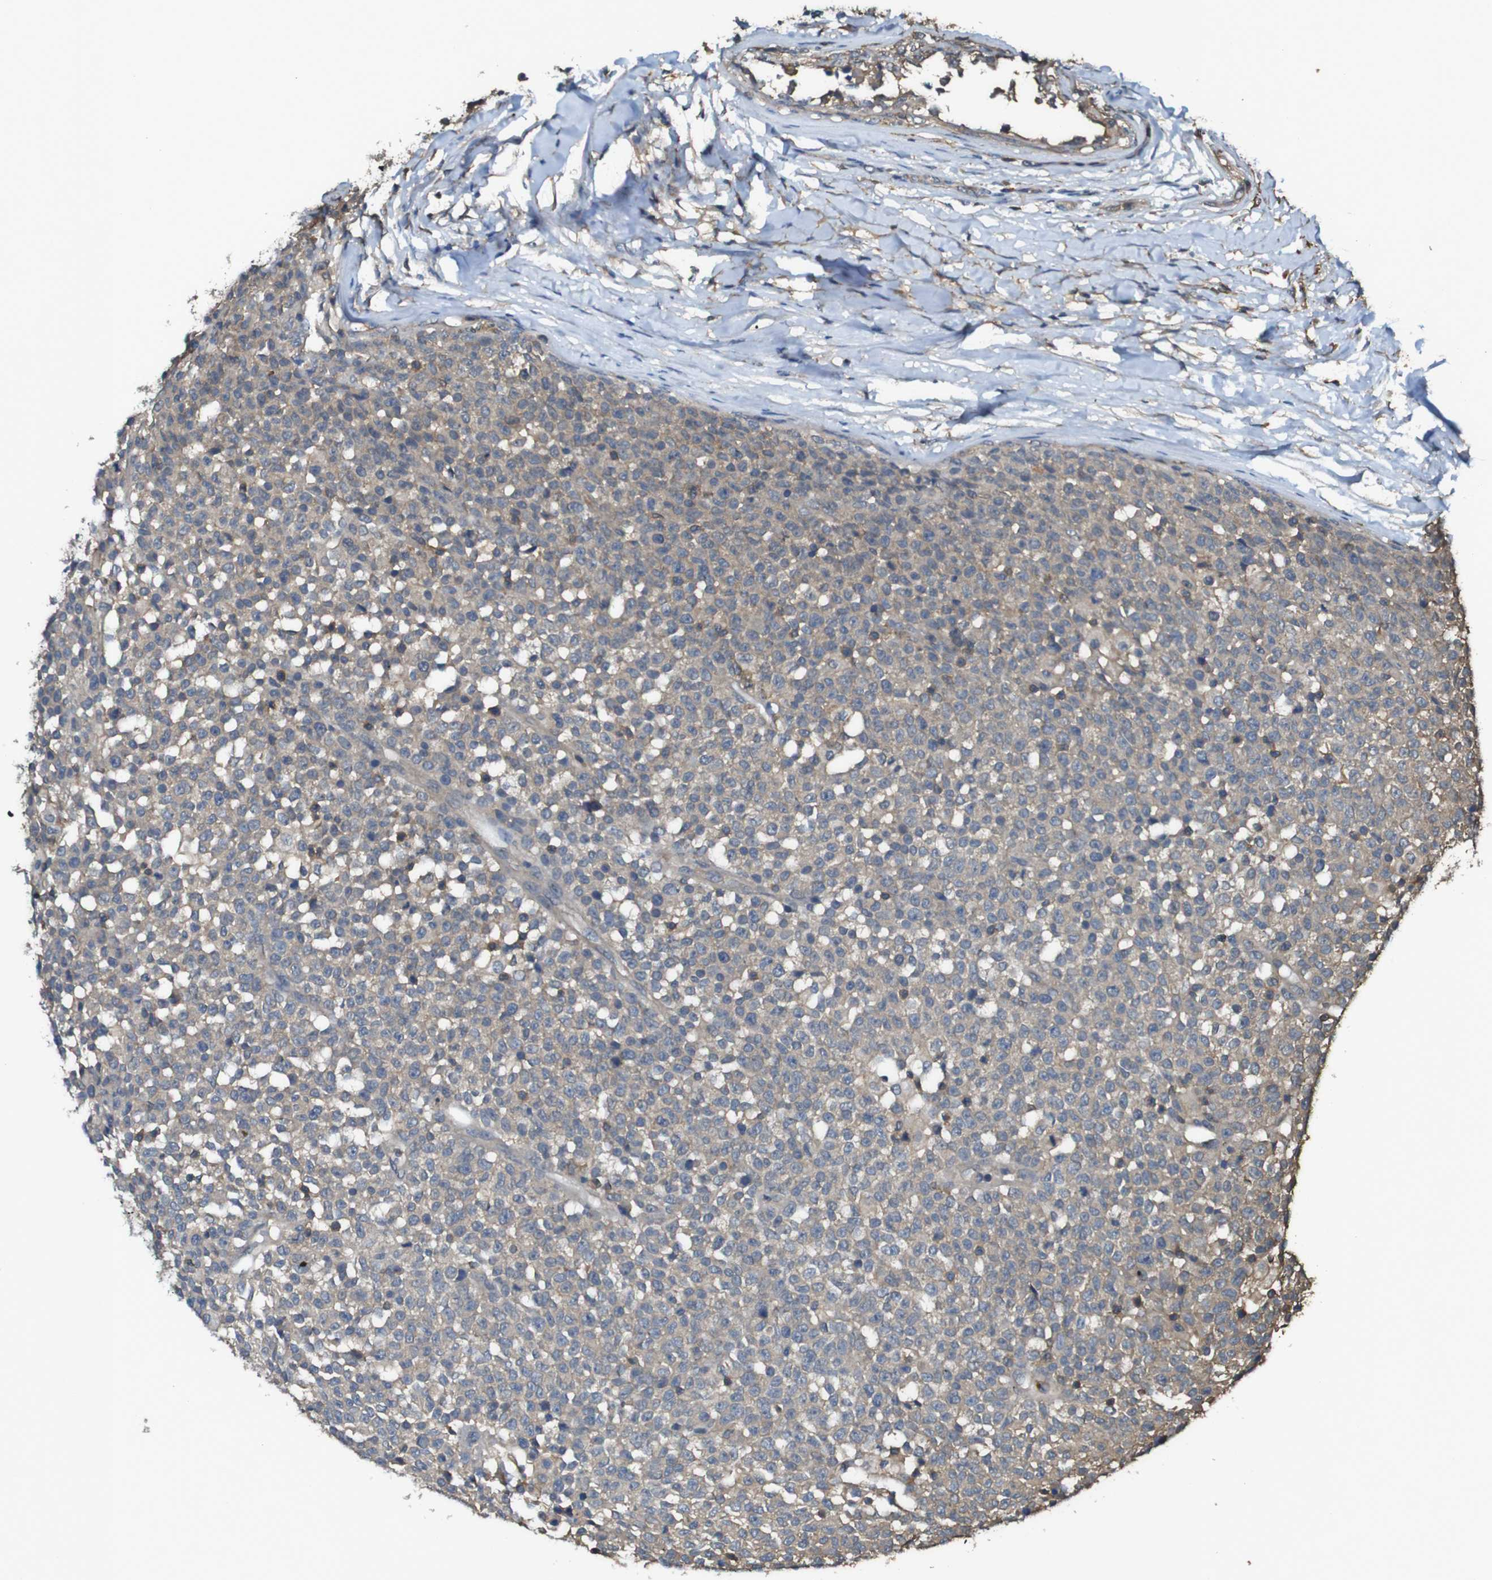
{"staining": {"intensity": "weak", "quantity": ">75%", "location": "cytoplasmic/membranous"}, "tissue": "testis cancer", "cell_type": "Tumor cells", "image_type": "cancer", "snomed": [{"axis": "morphology", "description": "Seminoma, NOS"}, {"axis": "topography", "description": "Testis"}], "caption": "Immunohistochemistry (DAB) staining of seminoma (testis) displays weak cytoplasmic/membranous protein staining in about >75% of tumor cells.", "gene": "BAG4", "patient": {"sex": "male", "age": 59}}